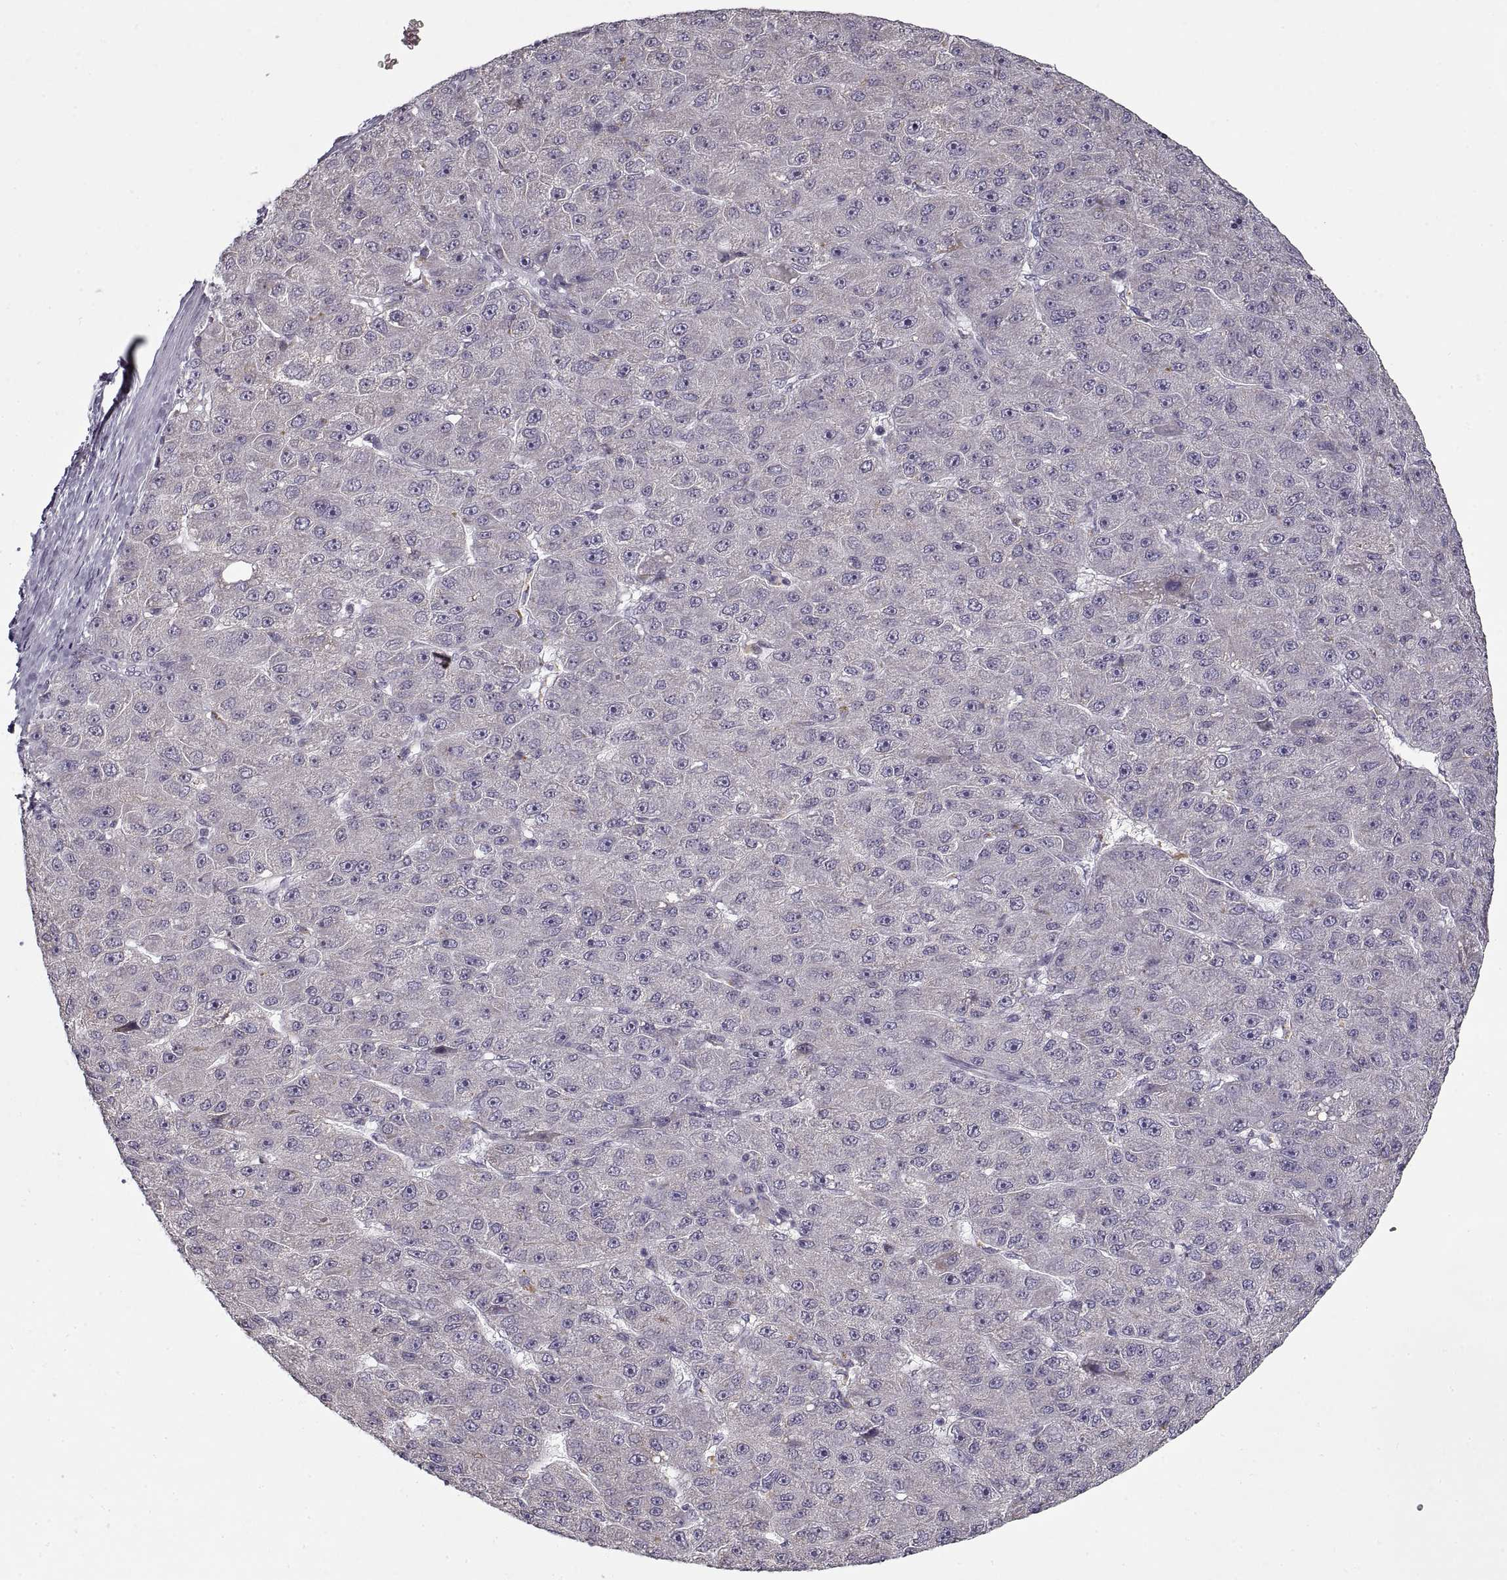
{"staining": {"intensity": "negative", "quantity": "none", "location": "none"}, "tissue": "liver cancer", "cell_type": "Tumor cells", "image_type": "cancer", "snomed": [{"axis": "morphology", "description": "Carcinoma, Hepatocellular, NOS"}, {"axis": "topography", "description": "Liver"}], "caption": "Tumor cells are negative for protein expression in human liver cancer (hepatocellular carcinoma). Brightfield microscopy of IHC stained with DAB (brown) and hematoxylin (blue), captured at high magnification.", "gene": "GAD2", "patient": {"sex": "male", "age": 67}}